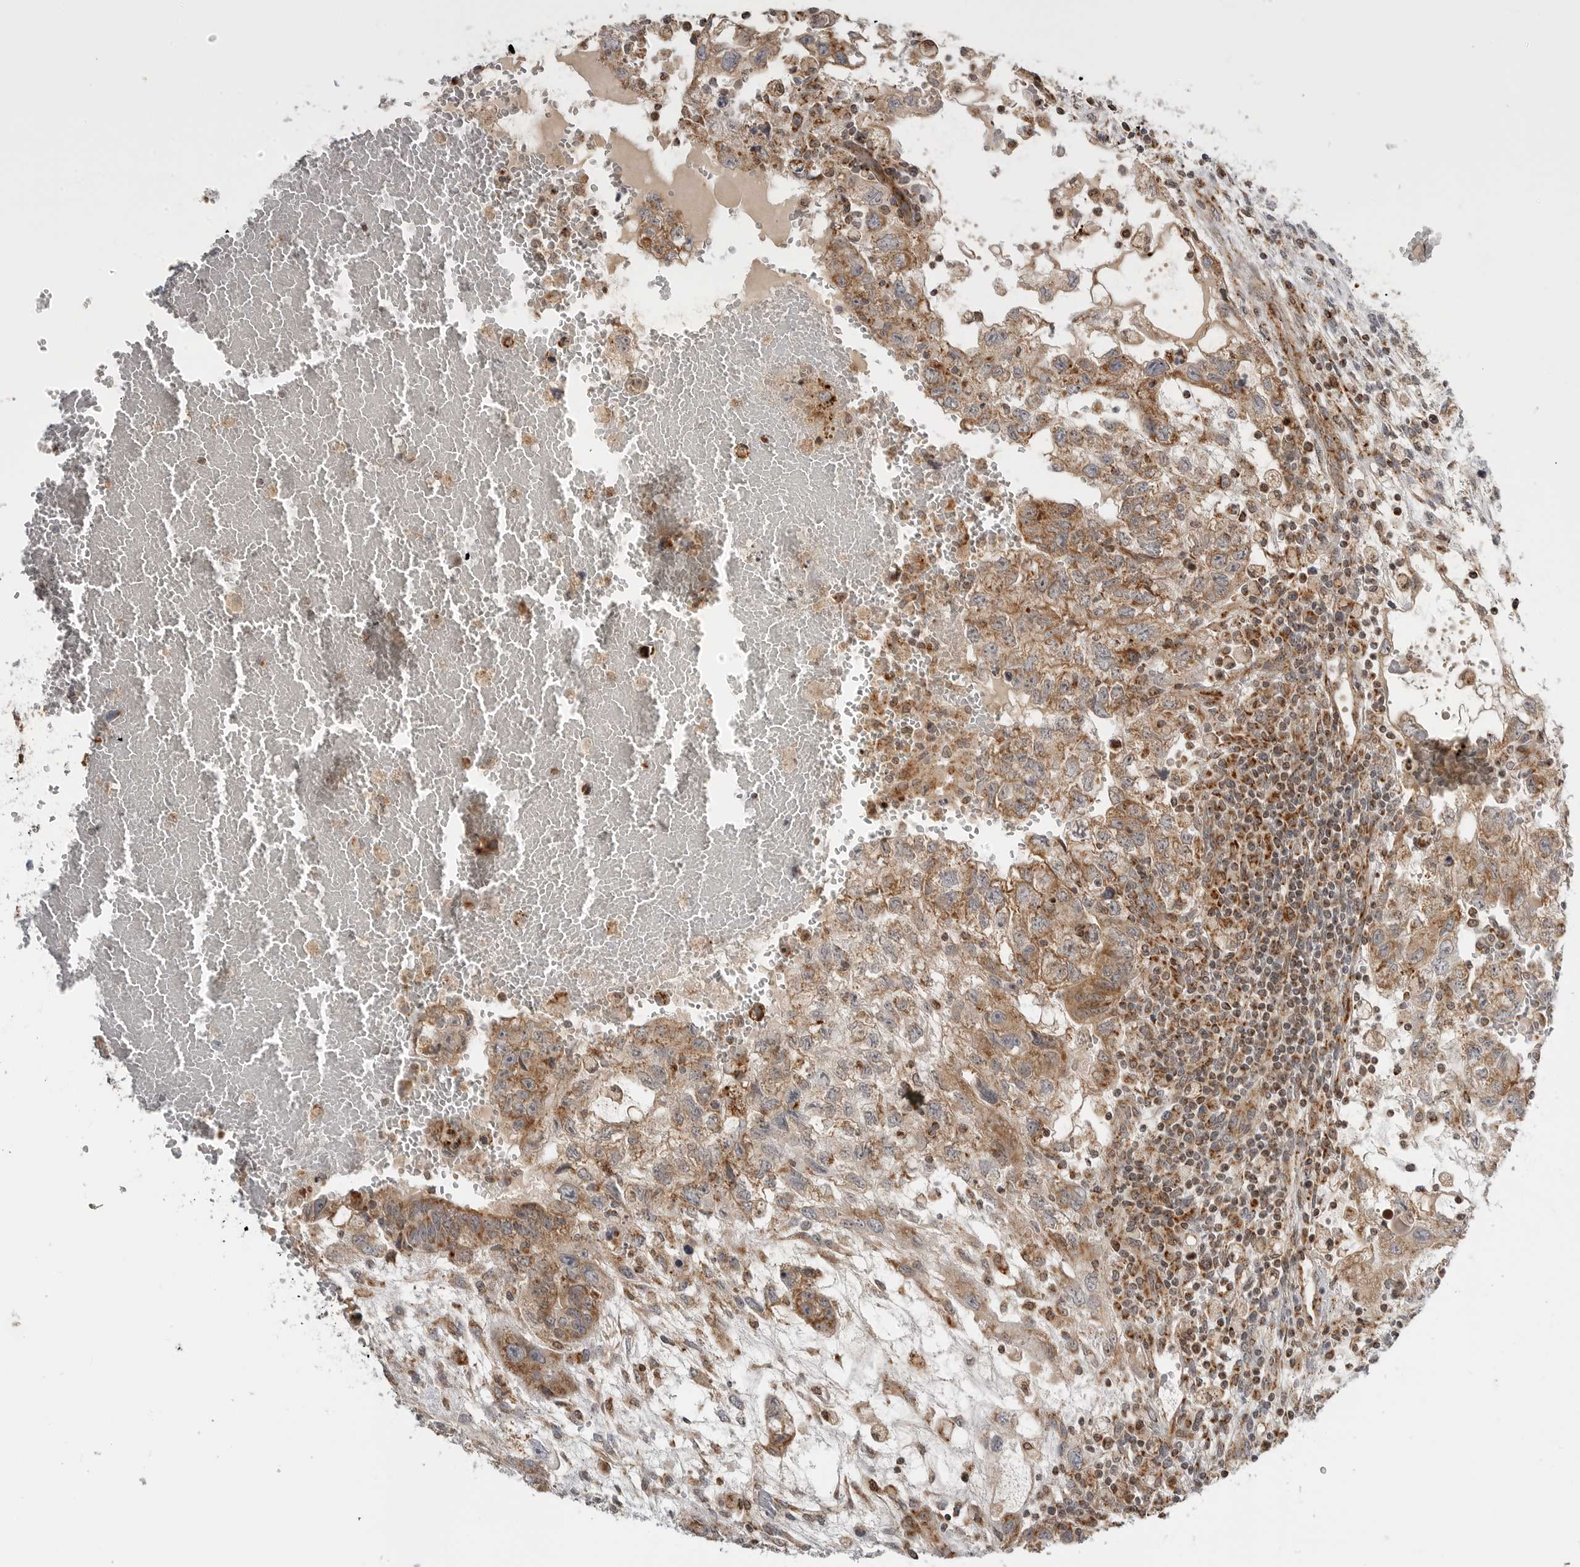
{"staining": {"intensity": "moderate", "quantity": ">75%", "location": "cytoplasmic/membranous"}, "tissue": "testis cancer", "cell_type": "Tumor cells", "image_type": "cancer", "snomed": [{"axis": "morphology", "description": "Carcinoma, Embryonal, NOS"}, {"axis": "topography", "description": "Testis"}], "caption": "Immunohistochemical staining of testis cancer (embryonal carcinoma) reveals moderate cytoplasmic/membranous protein positivity in approximately >75% of tumor cells.", "gene": "PEX2", "patient": {"sex": "male", "age": 36}}